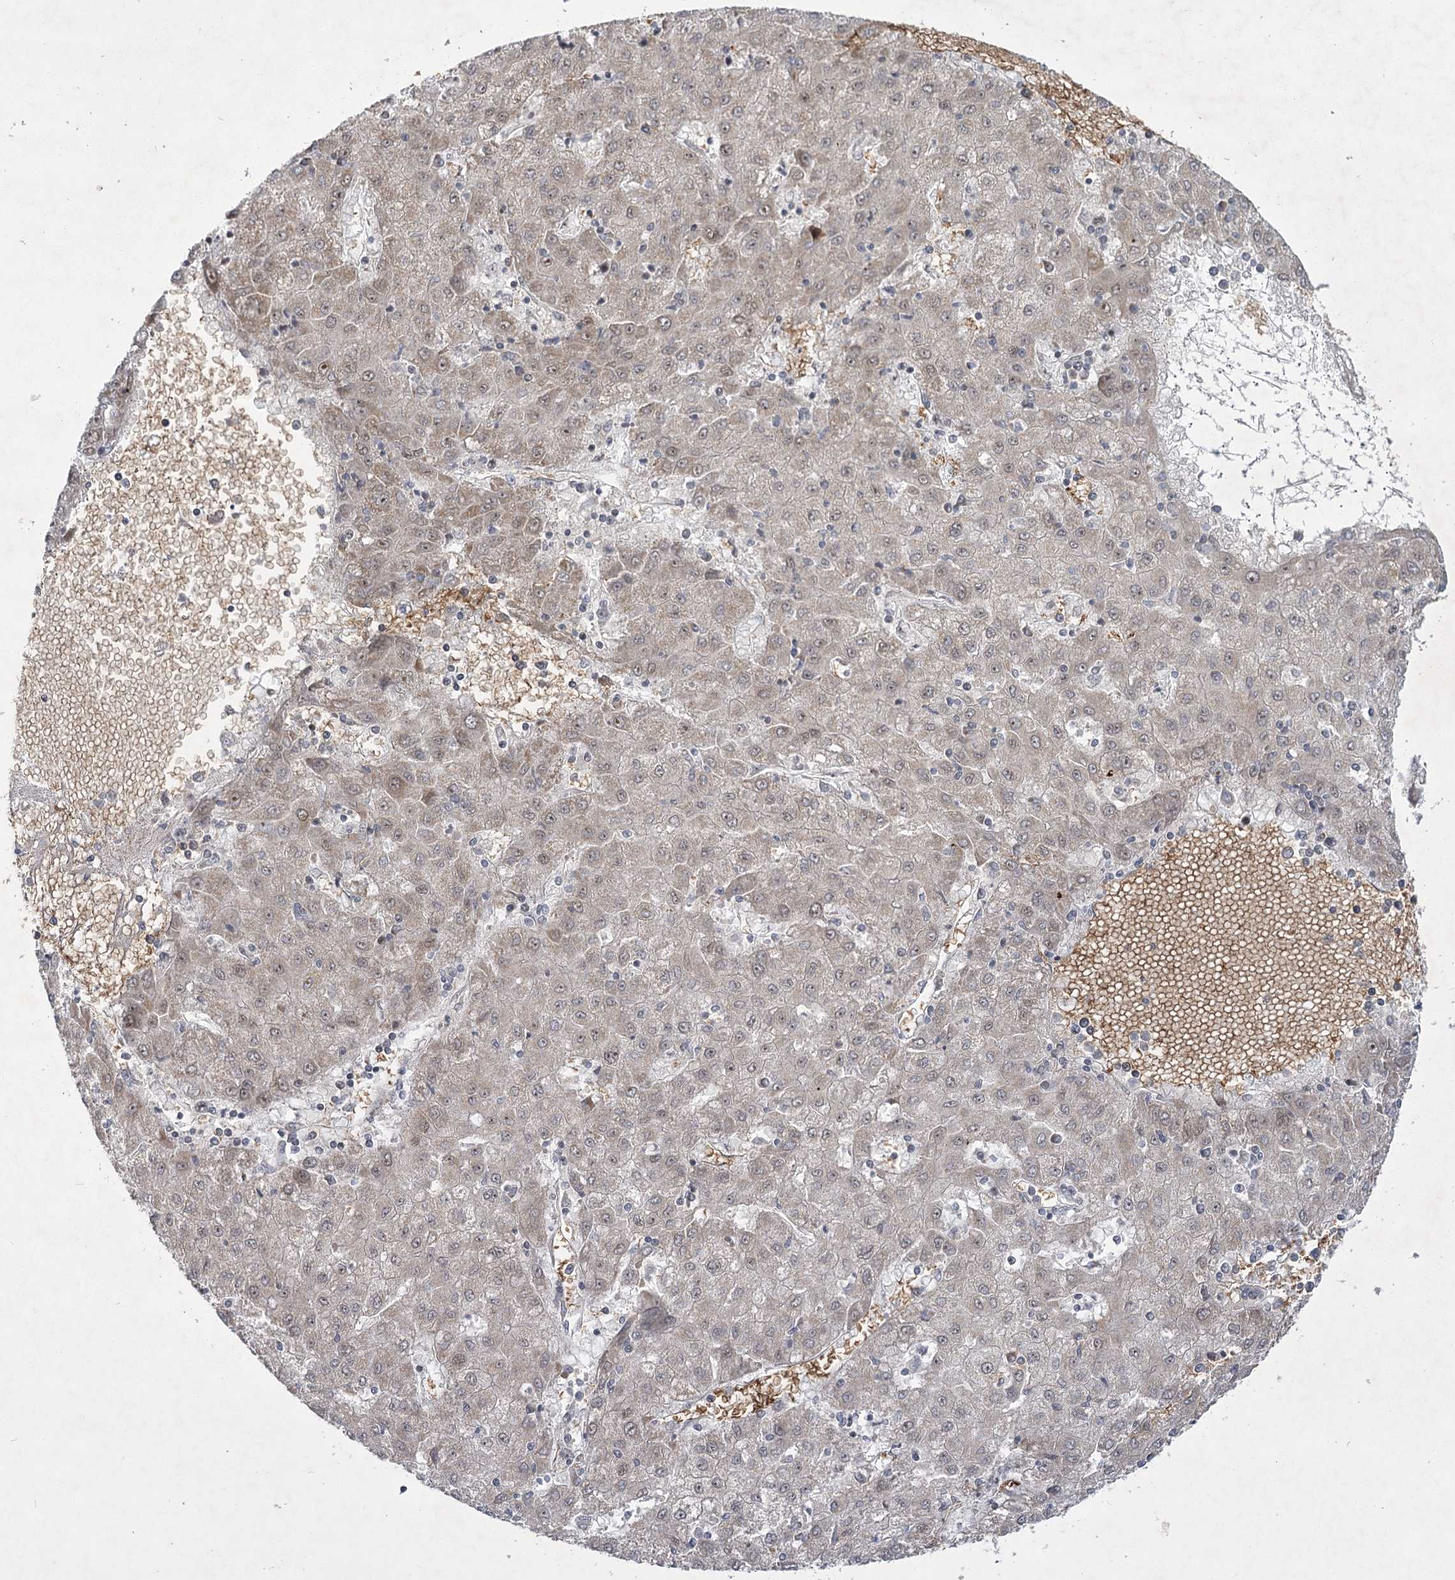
{"staining": {"intensity": "weak", "quantity": "<25%", "location": "nuclear"}, "tissue": "liver cancer", "cell_type": "Tumor cells", "image_type": "cancer", "snomed": [{"axis": "morphology", "description": "Carcinoma, Hepatocellular, NOS"}, {"axis": "topography", "description": "Liver"}], "caption": "This histopathology image is of hepatocellular carcinoma (liver) stained with immunohistochemistry (IHC) to label a protein in brown with the nuclei are counter-stained blue. There is no staining in tumor cells.", "gene": "NSMCE4A", "patient": {"sex": "male", "age": 72}}